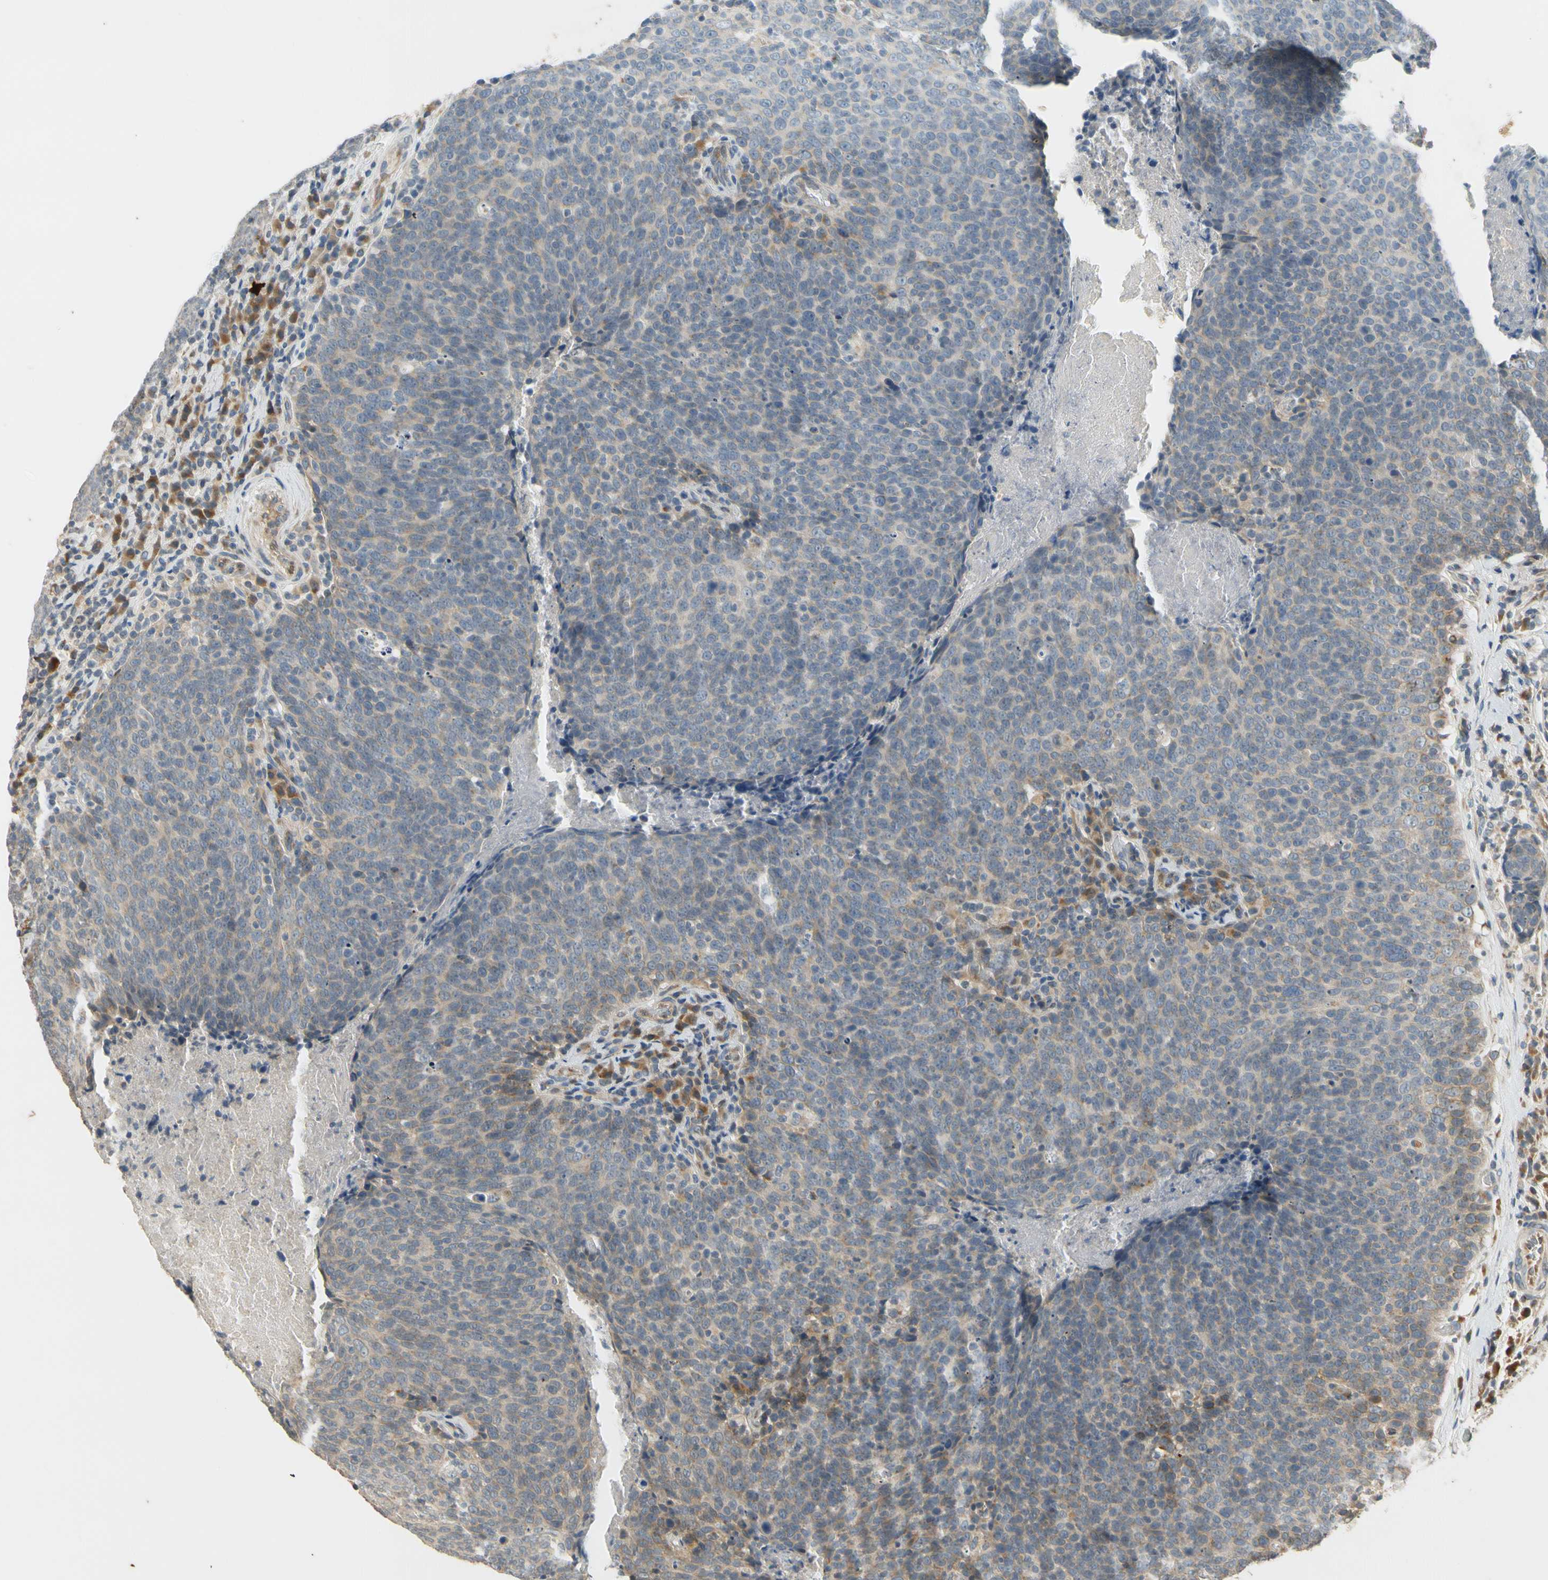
{"staining": {"intensity": "weak", "quantity": ">75%", "location": "cytoplasmic/membranous"}, "tissue": "head and neck cancer", "cell_type": "Tumor cells", "image_type": "cancer", "snomed": [{"axis": "morphology", "description": "Squamous cell carcinoma, NOS"}, {"axis": "morphology", "description": "Squamous cell carcinoma, metastatic, NOS"}, {"axis": "topography", "description": "Lymph node"}, {"axis": "topography", "description": "Head-Neck"}], "caption": "Approximately >75% of tumor cells in squamous cell carcinoma (head and neck) show weak cytoplasmic/membranous protein staining as visualized by brown immunohistochemical staining.", "gene": "ATP2C1", "patient": {"sex": "male", "age": 62}}